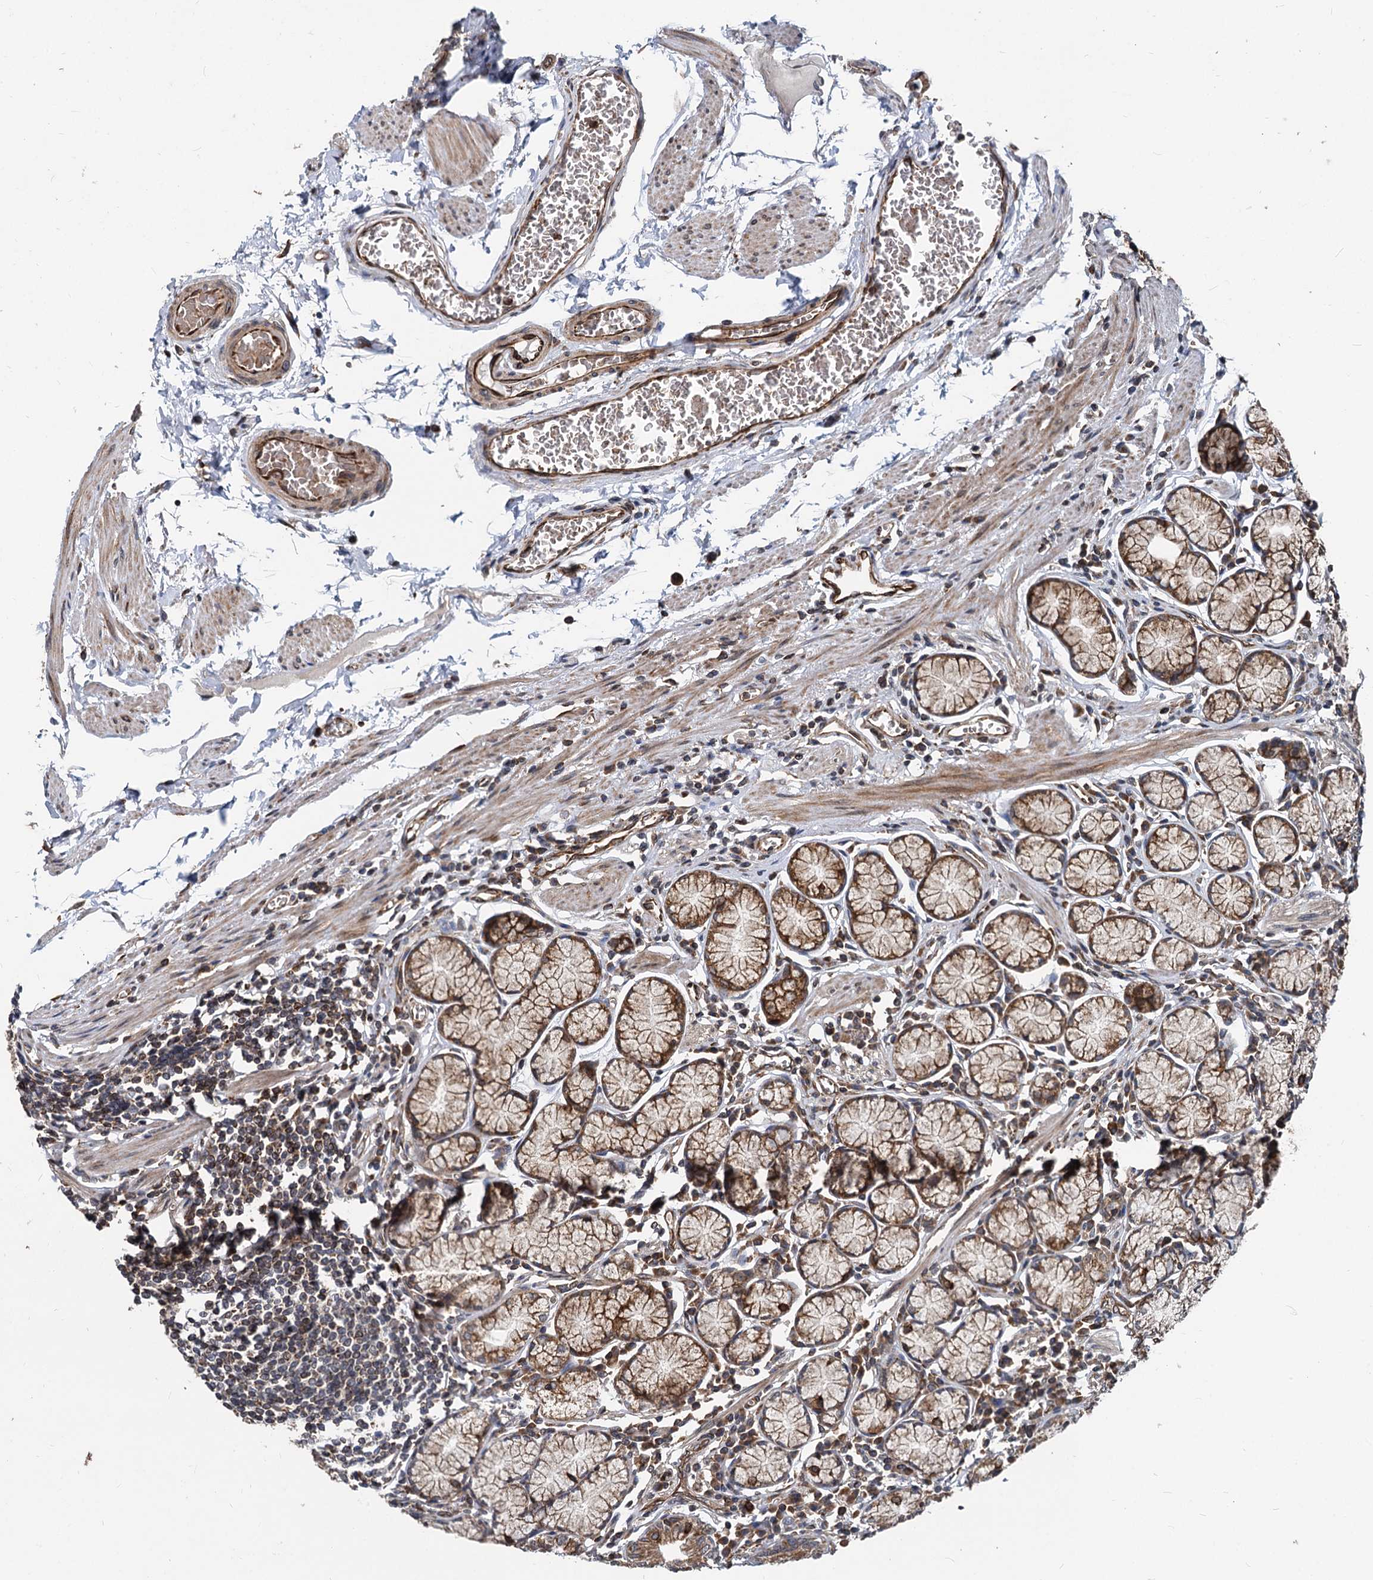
{"staining": {"intensity": "strong", "quantity": "25%-75%", "location": "cytoplasmic/membranous"}, "tissue": "stomach", "cell_type": "Glandular cells", "image_type": "normal", "snomed": [{"axis": "morphology", "description": "Normal tissue, NOS"}, {"axis": "topography", "description": "Stomach"}], "caption": "This is a micrograph of immunohistochemistry (IHC) staining of benign stomach, which shows strong expression in the cytoplasmic/membranous of glandular cells.", "gene": "STIM1", "patient": {"sex": "male", "age": 55}}